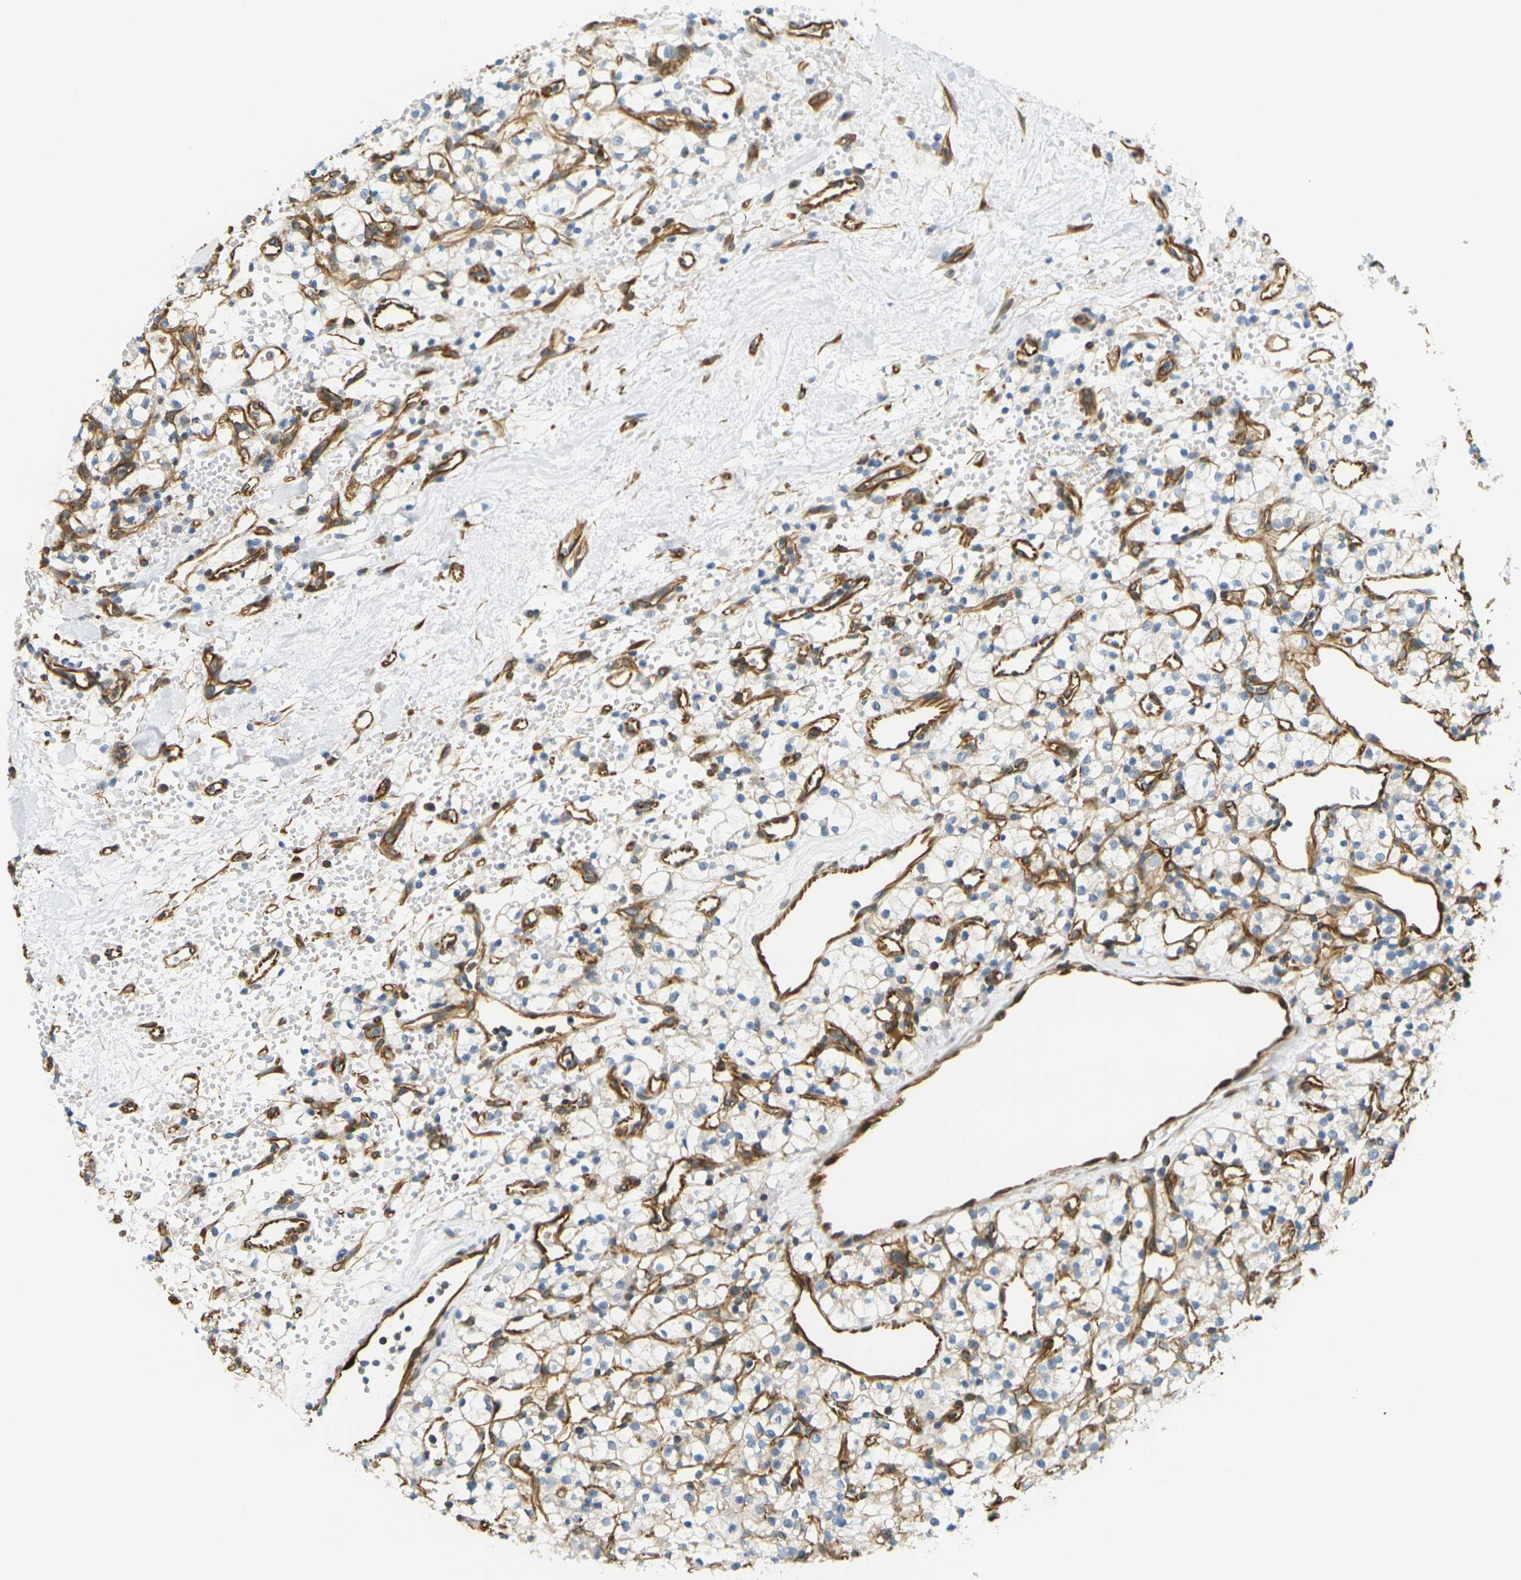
{"staining": {"intensity": "weak", "quantity": "<25%", "location": "cytoplasmic/membranous"}, "tissue": "renal cancer", "cell_type": "Tumor cells", "image_type": "cancer", "snomed": [{"axis": "morphology", "description": "Adenocarcinoma, NOS"}, {"axis": "topography", "description": "Kidney"}], "caption": "There is no significant expression in tumor cells of adenocarcinoma (renal). (DAB IHC with hematoxylin counter stain).", "gene": "CYTH3", "patient": {"sex": "female", "age": 60}}